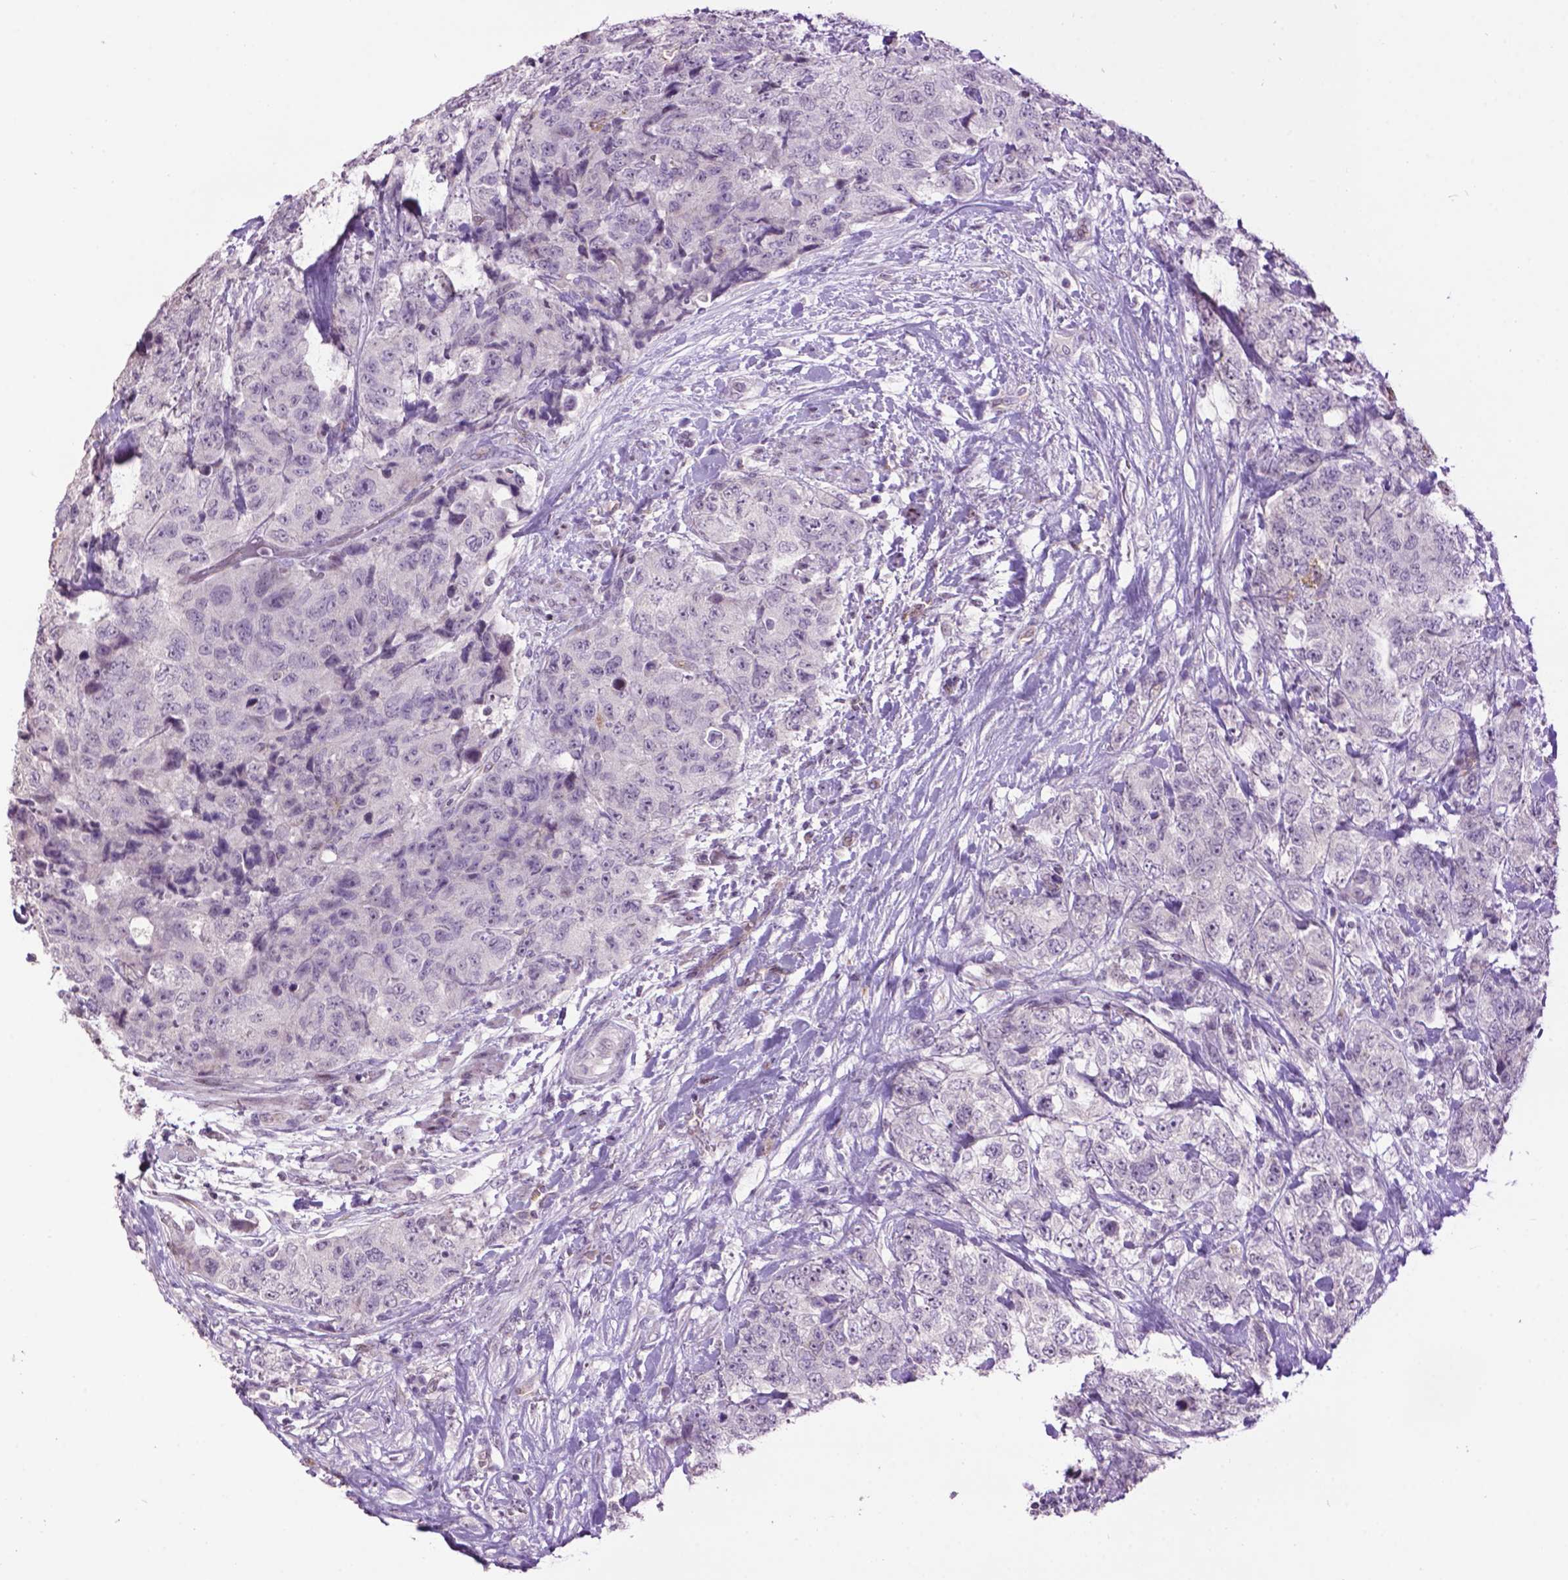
{"staining": {"intensity": "negative", "quantity": "none", "location": "none"}, "tissue": "urothelial cancer", "cell_type": "Tumor cells", "image_type": "cancer", "snomed": [{"axis": "morphology", "description": "Urothelial carcinoma, High grade"}, {"axis": "topography", "description": "Urinary bladder"}], "caption": "This is a image of immunohistochemistry staining of urothelial cancer, which shows no expression in tumor cells. (Immunohistochemistry (ihc), brightfield microscopy, high magnification).", "gene": "TH", "patient": {"sex": "female", "age": 78}}